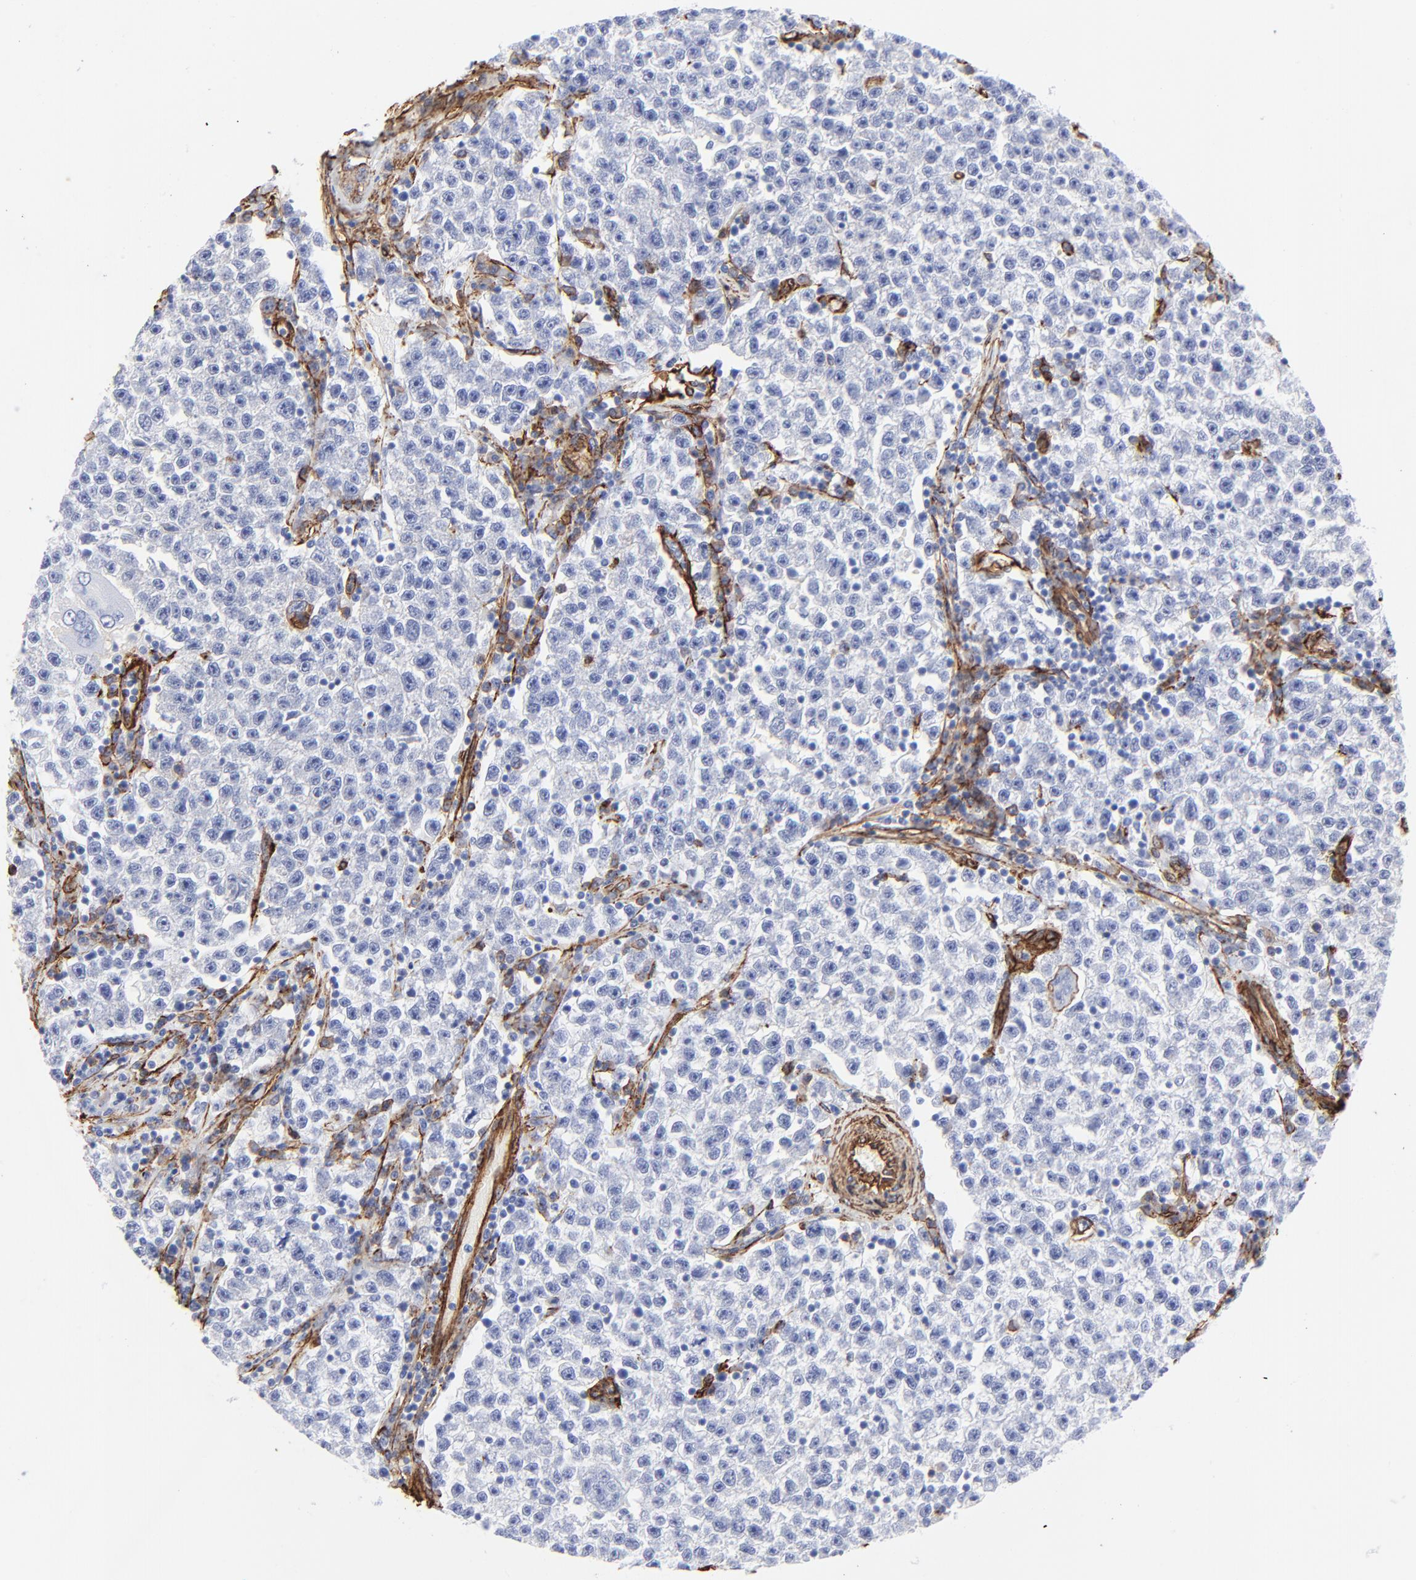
{"staining": {"intensity": "negative", "quantity": "none", "location": "none"}, "tissue": "testis cancer", "cell_type": "Tumor cells", "image_type": "cancer", "snomed": [{"axis": "morphology", "description": "Seminoma, NOS"}, {"axis": "topography", "description": "Testis"}], "caption": "There is no significant expression in tumor cells of testis seminoma. The staining is performed using DAB (3,3'-diaminobenzidine) brown chromogen with nuclei counter-stained in using hematoxylin.", "gene": "CAV1", "patient": {"sex": "male", "age": 22}}